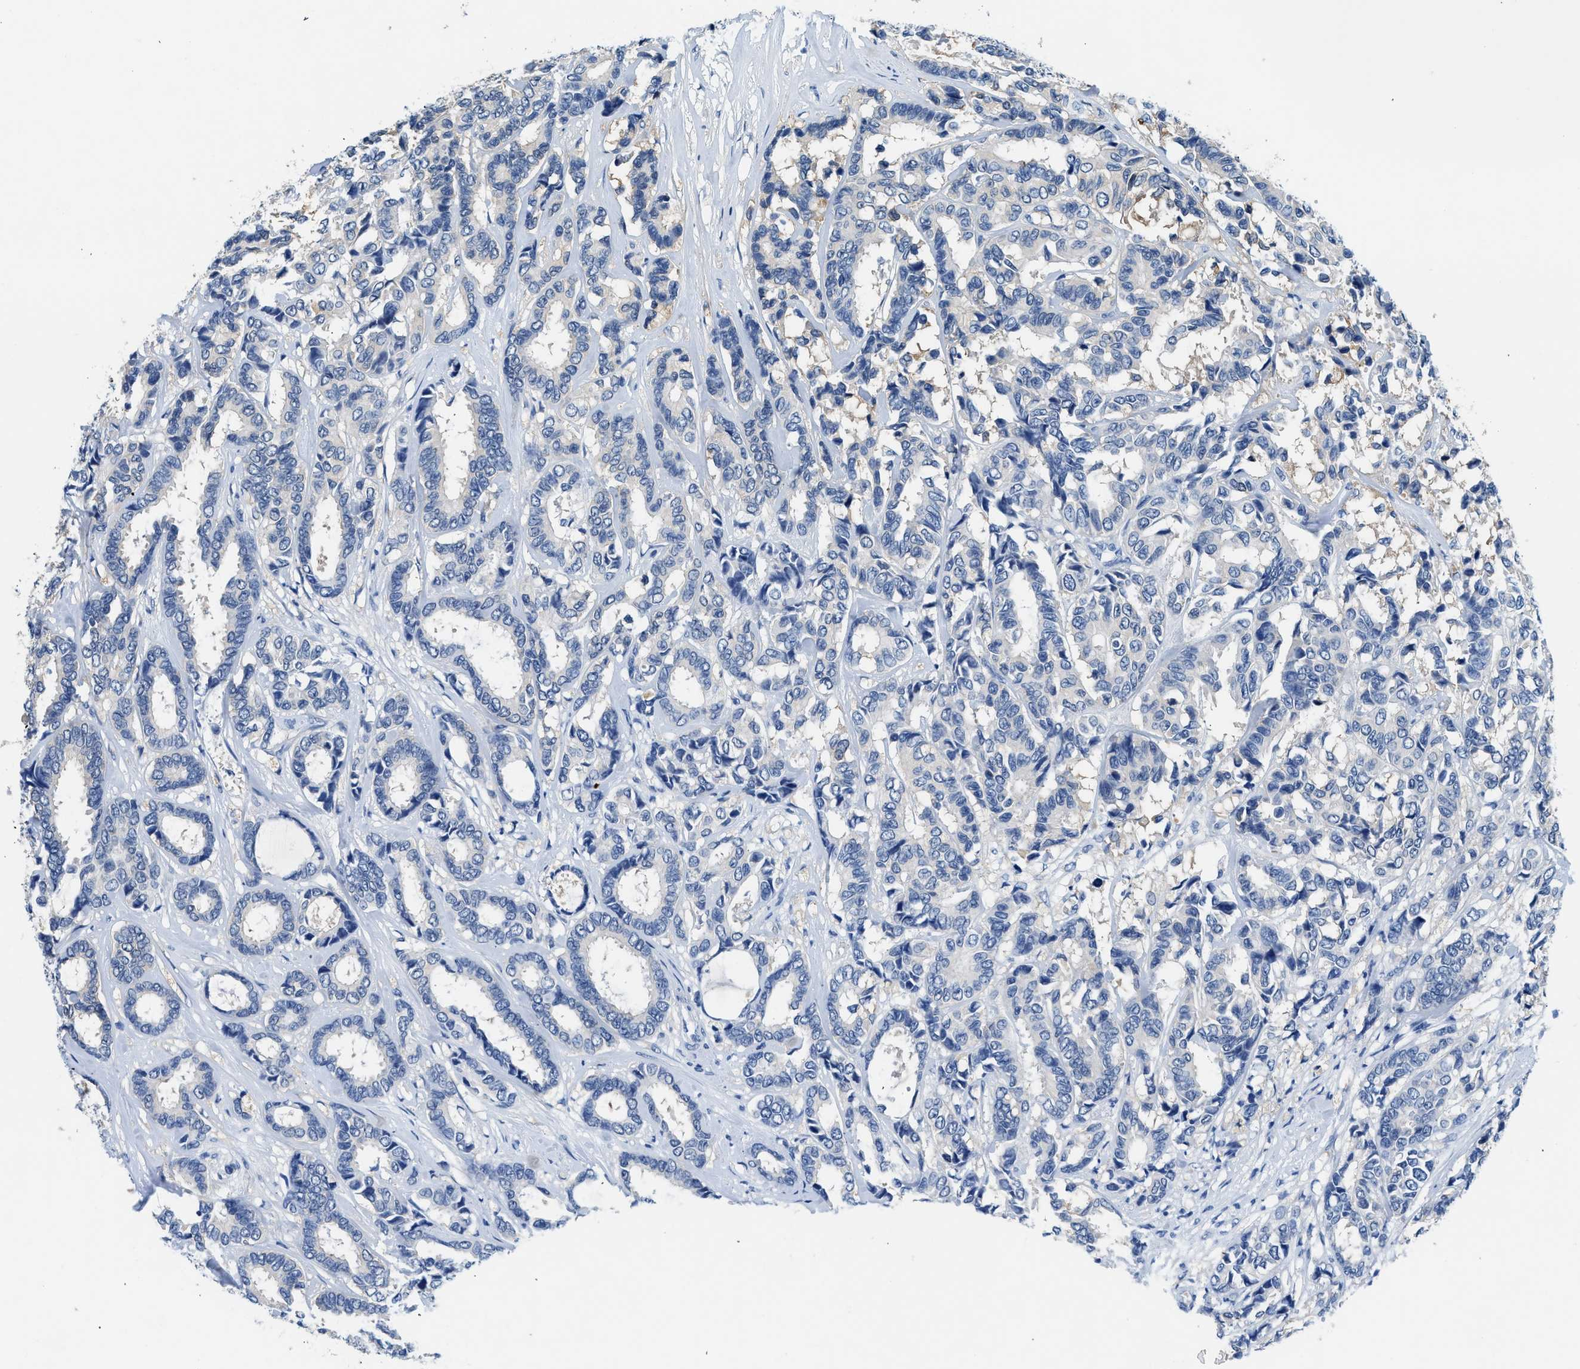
{"staining": {"intensity": "negative", "quantity": "none", "location": "none"}, "tissue": "breast cancer", "cell_type": "Tumor cells", "image_type": "cancer", "snomed": [{"axis": "morphology", "description": "Duct carcinoma"}, {"axis": "topography", "description": "Breast"}], "caption": "Micrograph shows no significant protein expression in tumor cells of breast invasive ductal carcinoma. The staining was performed using DAB (3,3'-diaminobenzidine) to visualize the protein expression in brown, while the nuclei were stained in blue with hematoxylin (Magnification: 20x).", "gene": "FADS6", "patient": {"sex": "female", "age": 87}}